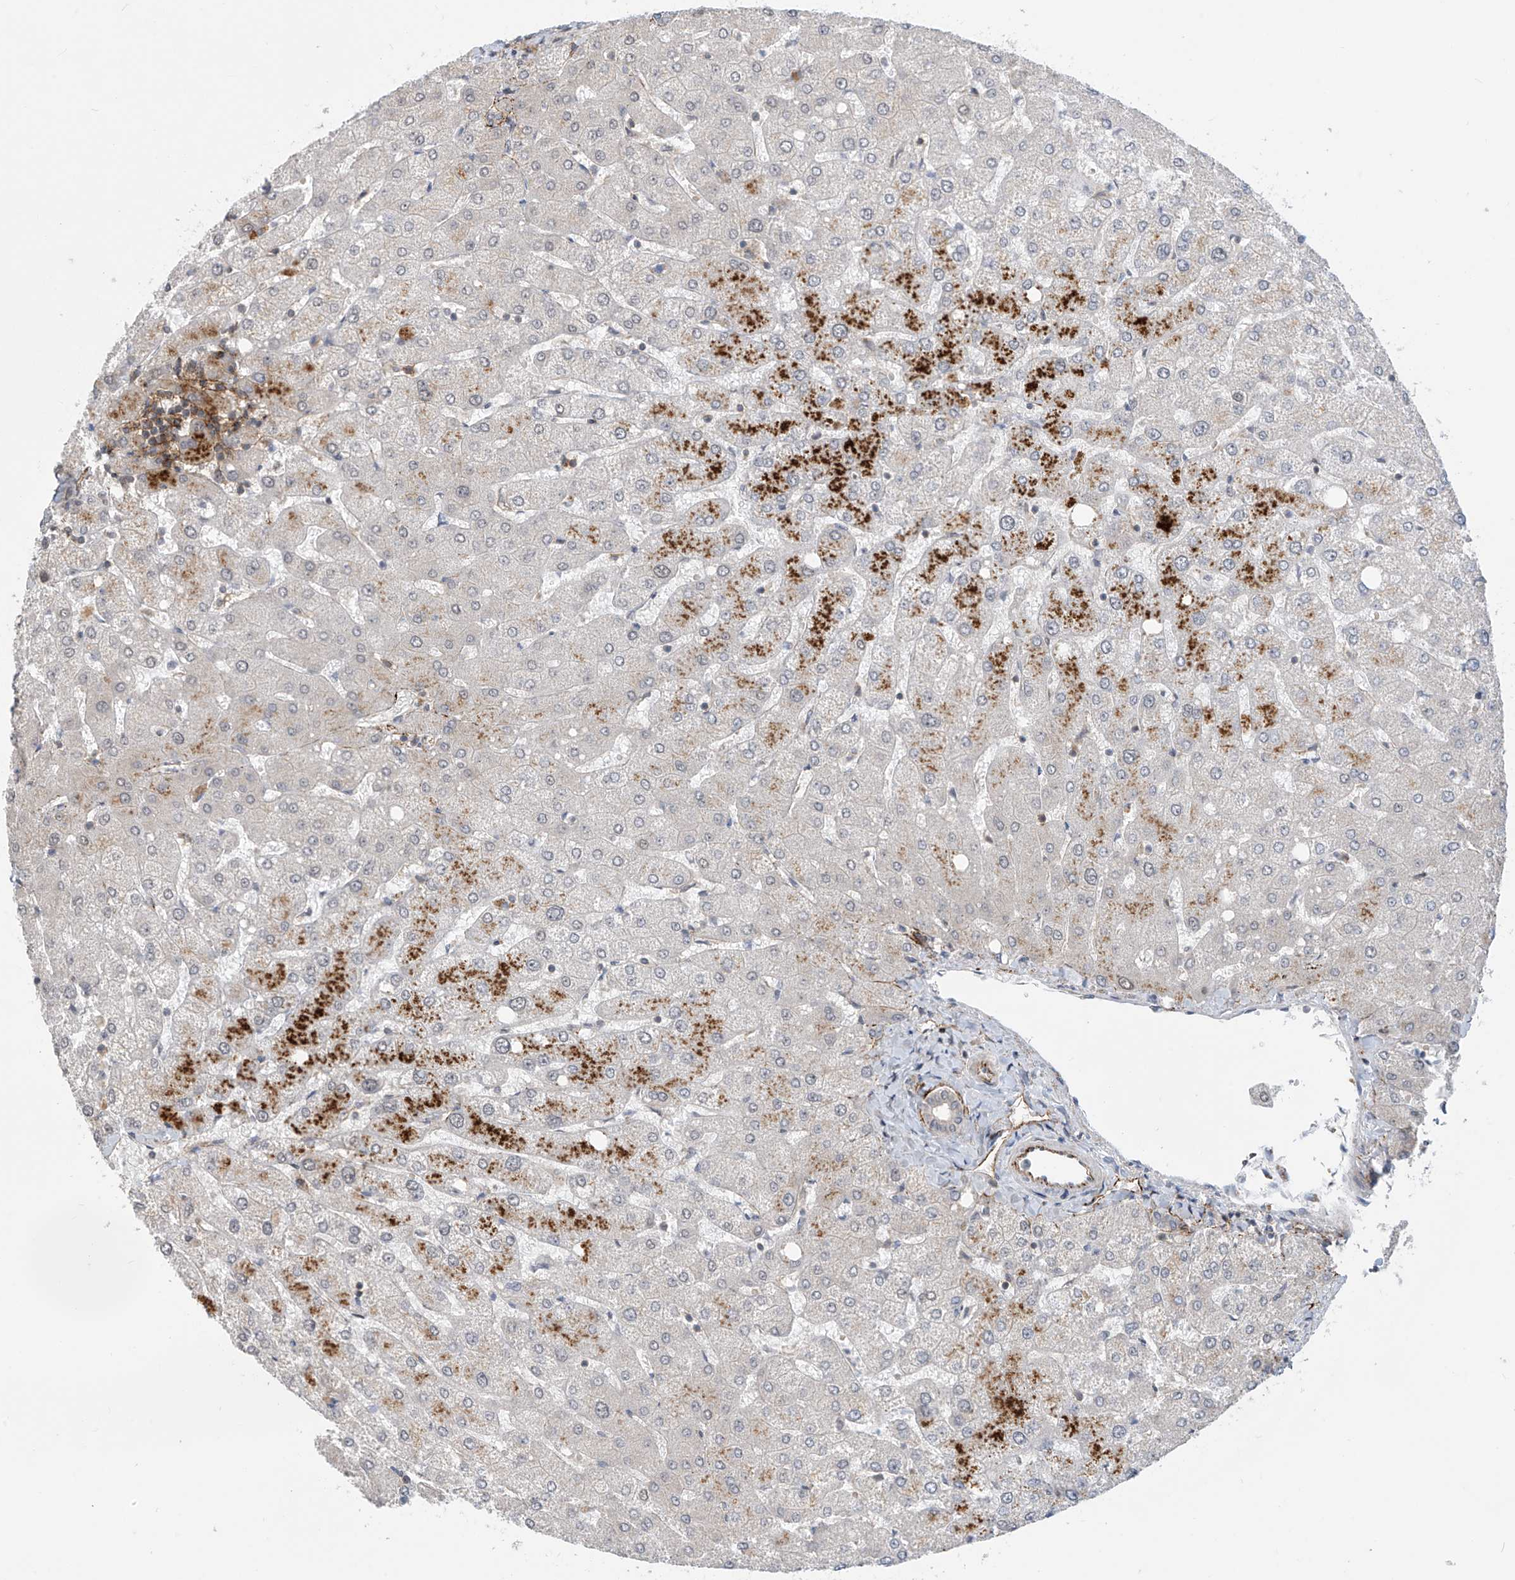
{"staining": {"intensity": "negative", "quantity": "none", "location": "none"}, "tissue": "liver", "cell_type": "Cholangiocytes", "image_type": "normal", "snomed": [{"axis": "morphology", "description": "Normal tissue, NOS"}, {"axis": "topography", "description": "Liver"}], "caption": "Immunohistochemistry (IHC) micrograph of benign liver stained for a protein (brown), which exhibits no staining in cholangiocytes. (Stains: DAB (3,3'-diaminobenzidine) immunohistochemistry (IHC) with hematoxylin counter stain, Microscopy: brightfield microscopy at high magnification).", "gene": "LAGE3", "patient": {"sex": "female", "age": 54}}